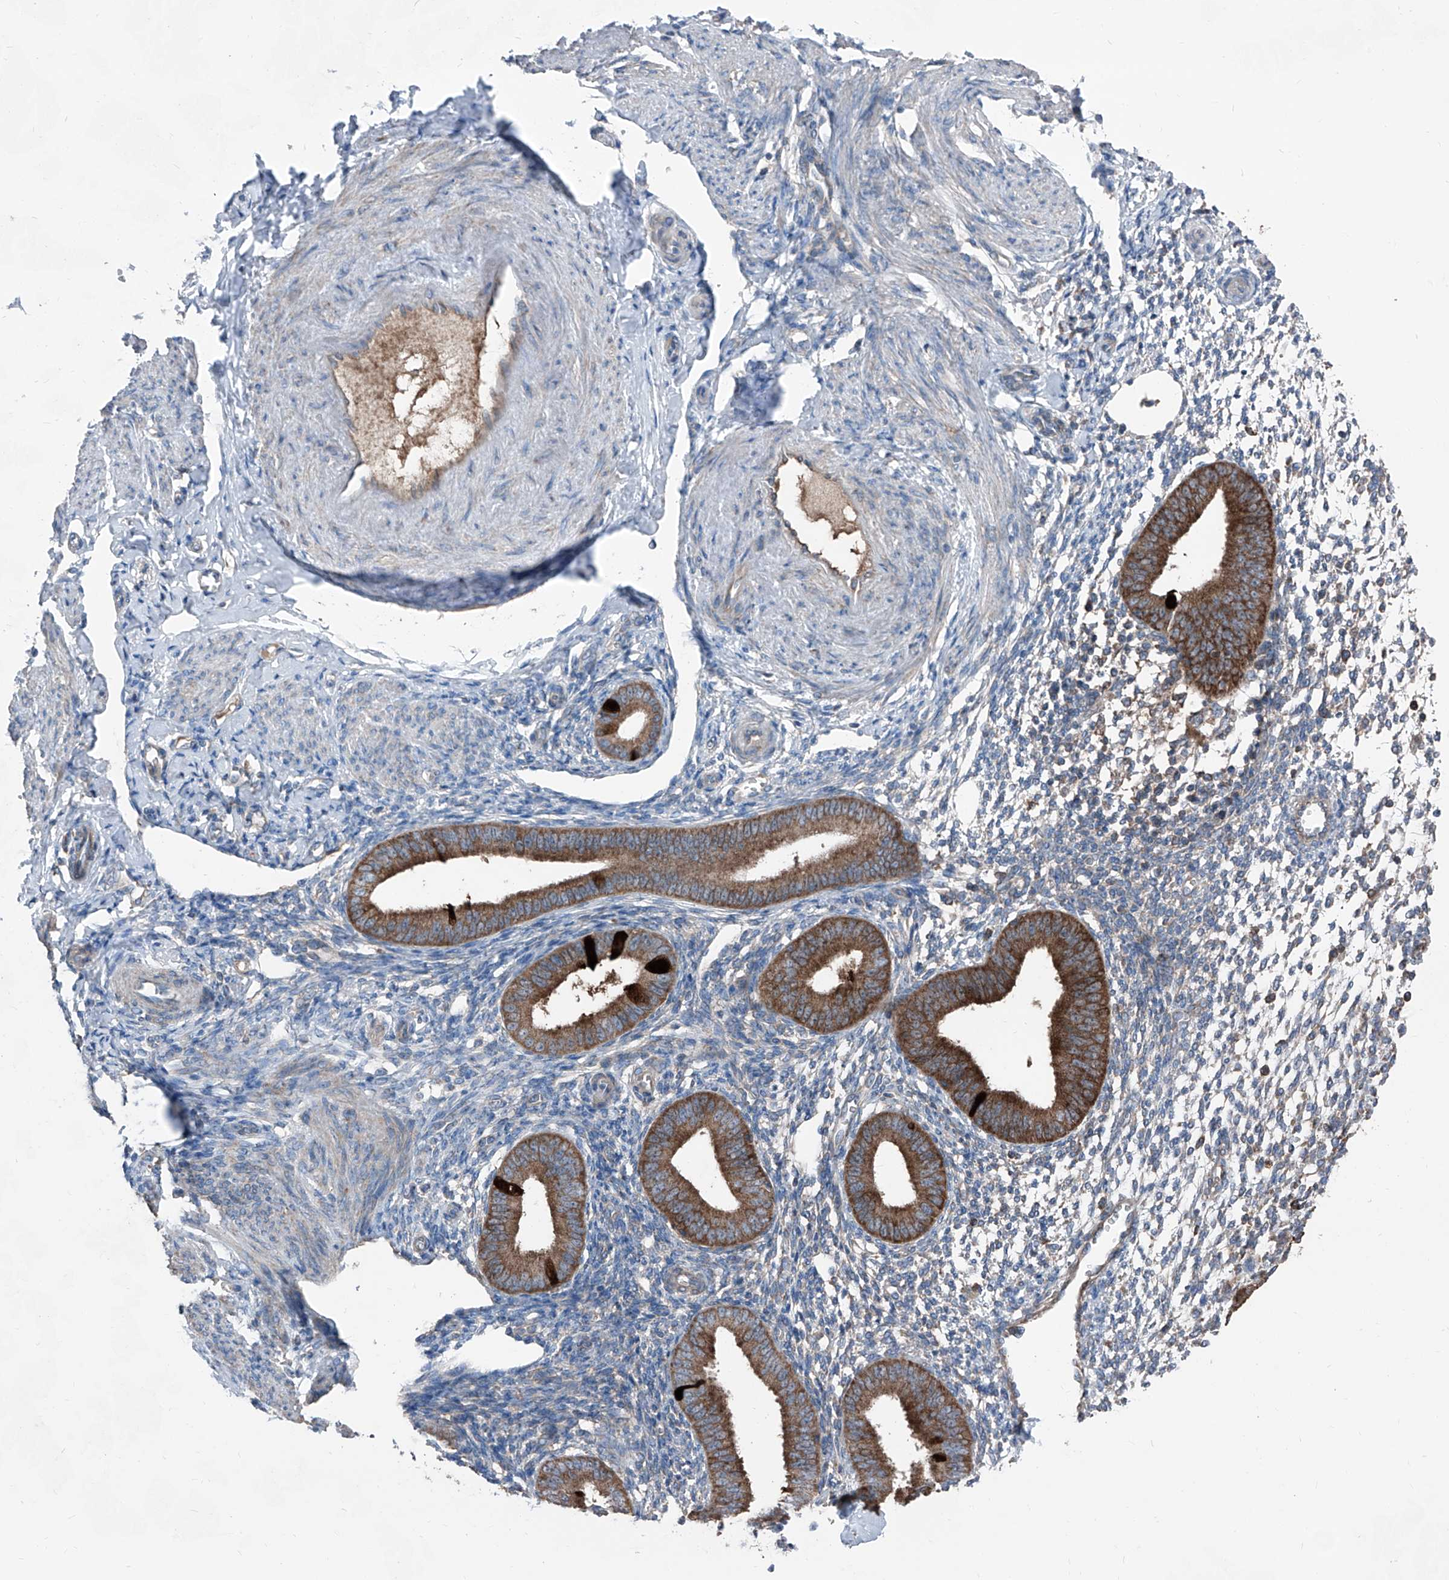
{"staining": {"intensity": "negative", "quantity": "none", "location": "none"}, "tissue": "endometrium", "cell_type": "Cells in endometrial stroma", "image_type": "normal", "snomed": [{"axis": "morphology", "description": "Normal tissue, NOS"}, {"axis": "topography", "description": "Uterus"}, {"axis": "topography", "description": "Endometrium"}], "caption": "A micrograph of endometrium stained for a protein shows no brown staining in cells in endometrial stroma.", "gene": "GPAT3", "patient": {"sex": "female", "age": 48}}